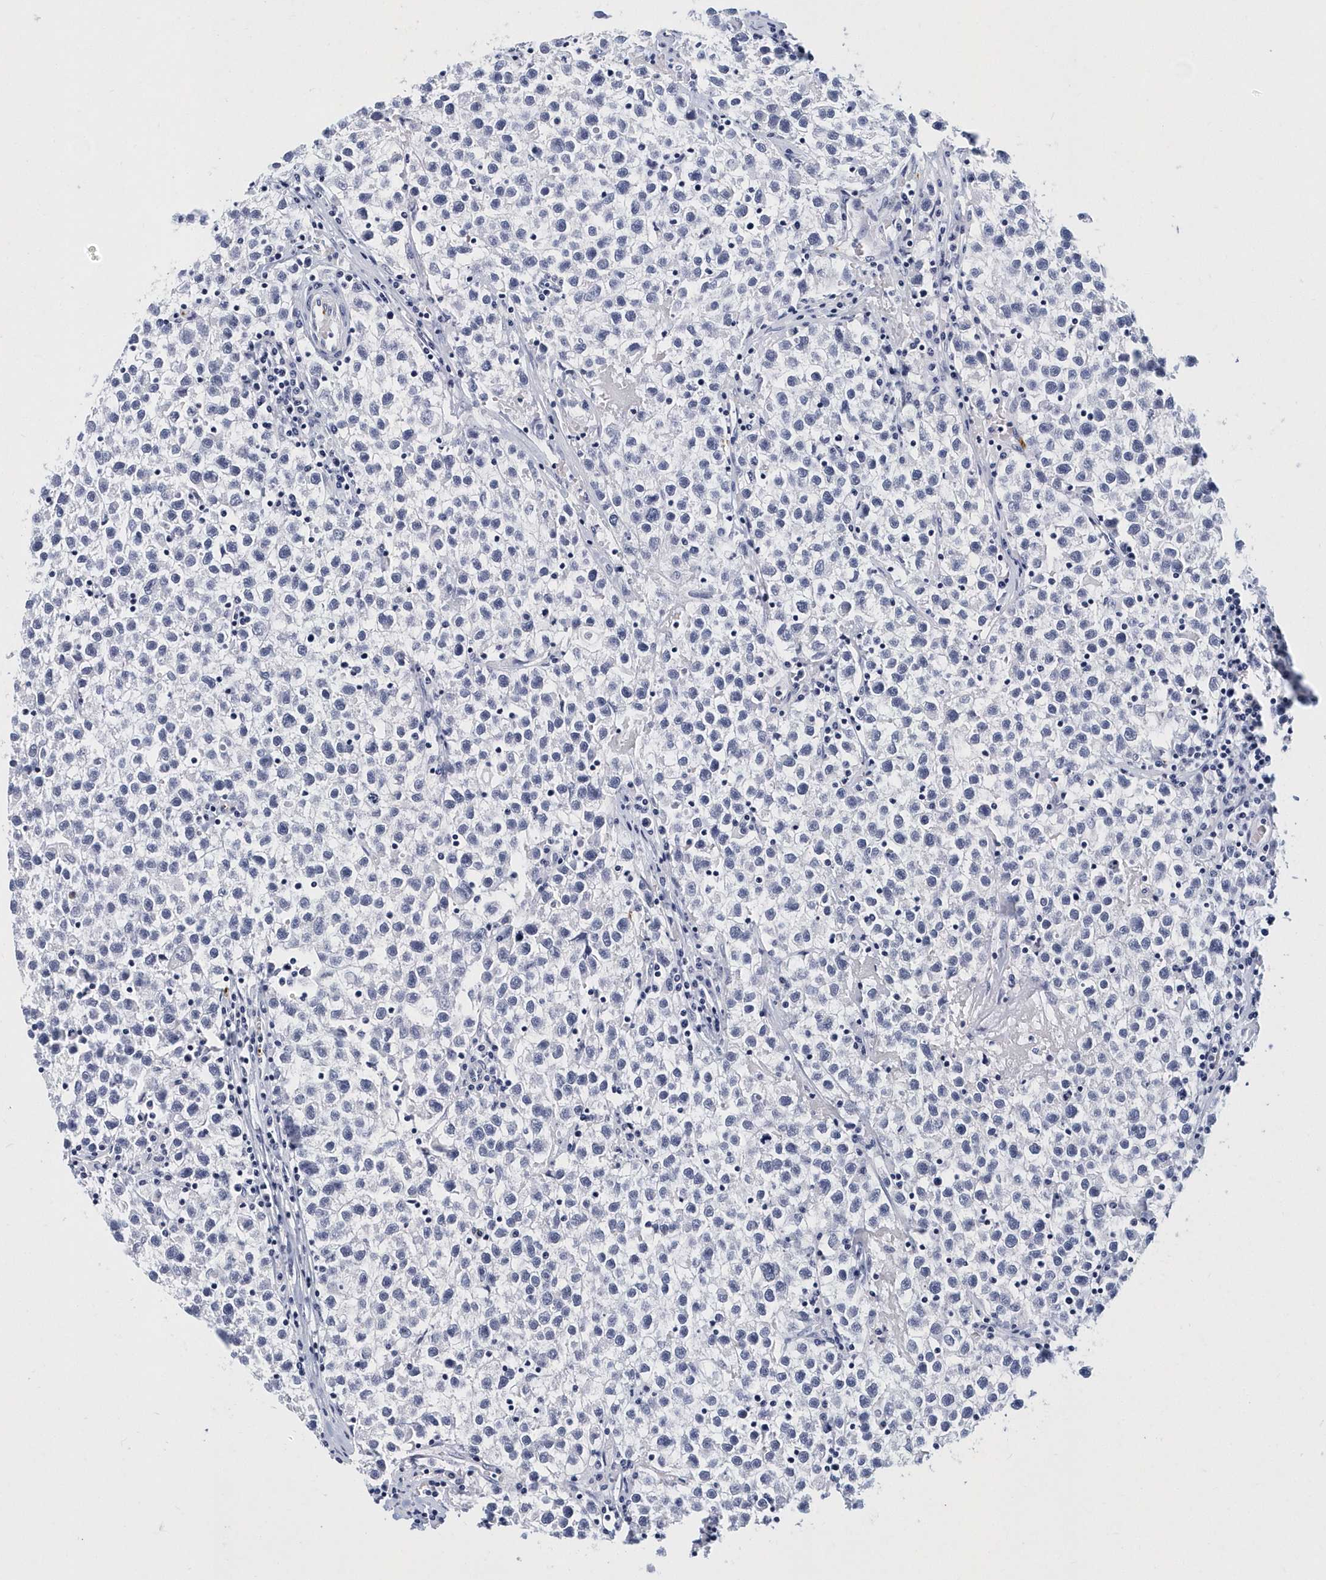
{"staining": {"intensity": "negative", "quantity": "none", "location": "none"}, "tissue": "testis cancer", "cell_type": "Tumor cells", "image_type": "cancer", "snomed": [{"axis": "morphology", "description": "Seminoma, NOS"}, {"axis": "topography", "description": "Testis"}], "caption": "Tumor cells are negative for brown protein staining in testis cancer. Brightfield microscopy of immunohistochemistry stained with DAB (brown) and hematoxylin (blue), captured at high magnification.", "gene": "ITGA2B", "patient": {"sex": "male", "age": 22}}